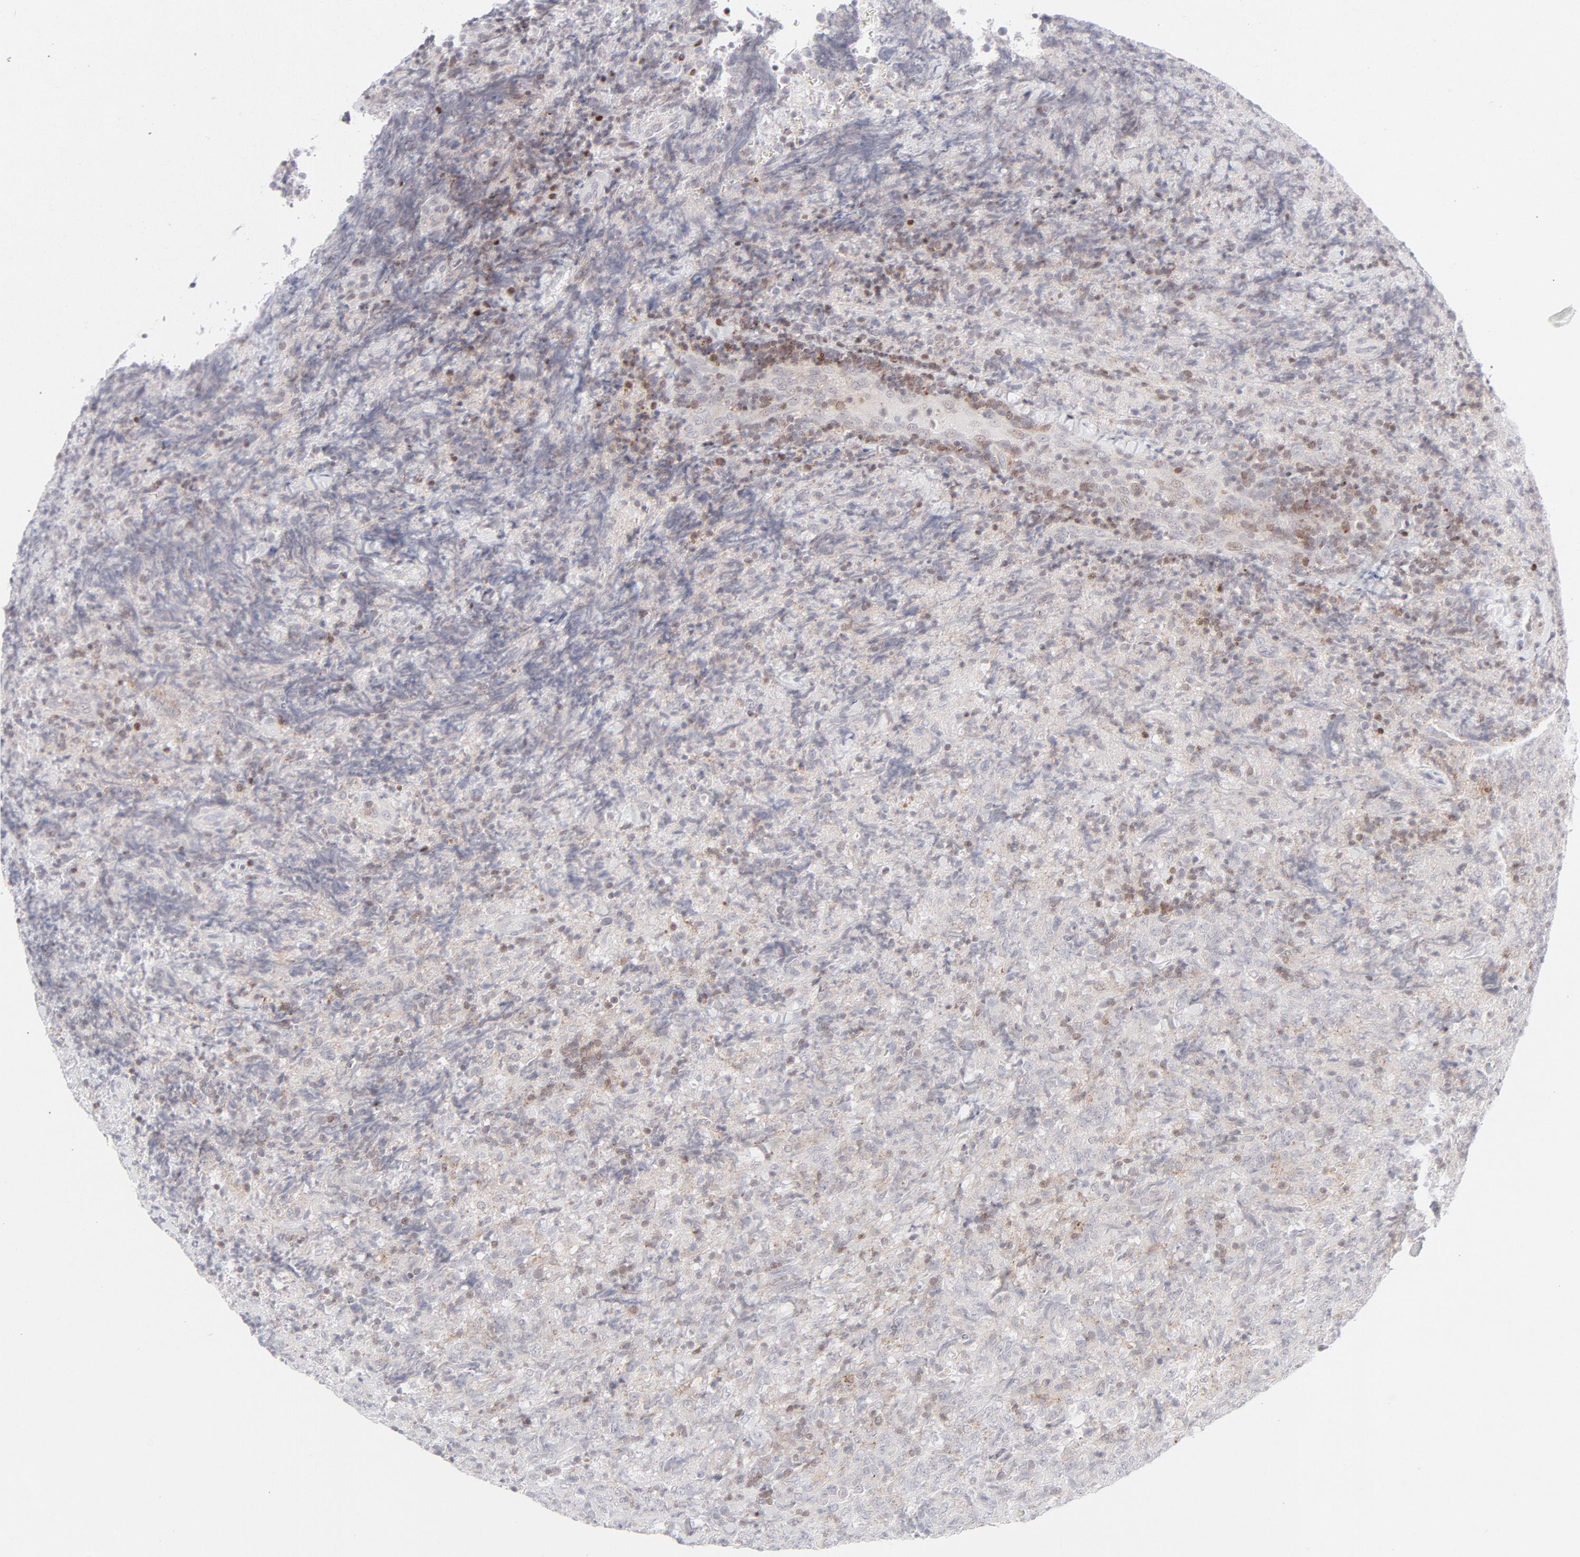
{"staining": {"intensity": "negative", "quantity": "none", "location": "none"}, "tissue": "lymphoma", "cell_type": "Tumor cells", "image_type": "cancer", "snomed": [{"axis": "morphology", "description": "Malignant lymphoma, non-Hodgkin's type, High grade"}, {"axis": "topography", "description": "Tonsil"}], "caption": "A micrograph of lymphoma stained for a protein reveals no brown staining in tumor cells.", "gene": "PRKCB", "patient": {"sex": "female", "age": 36}}